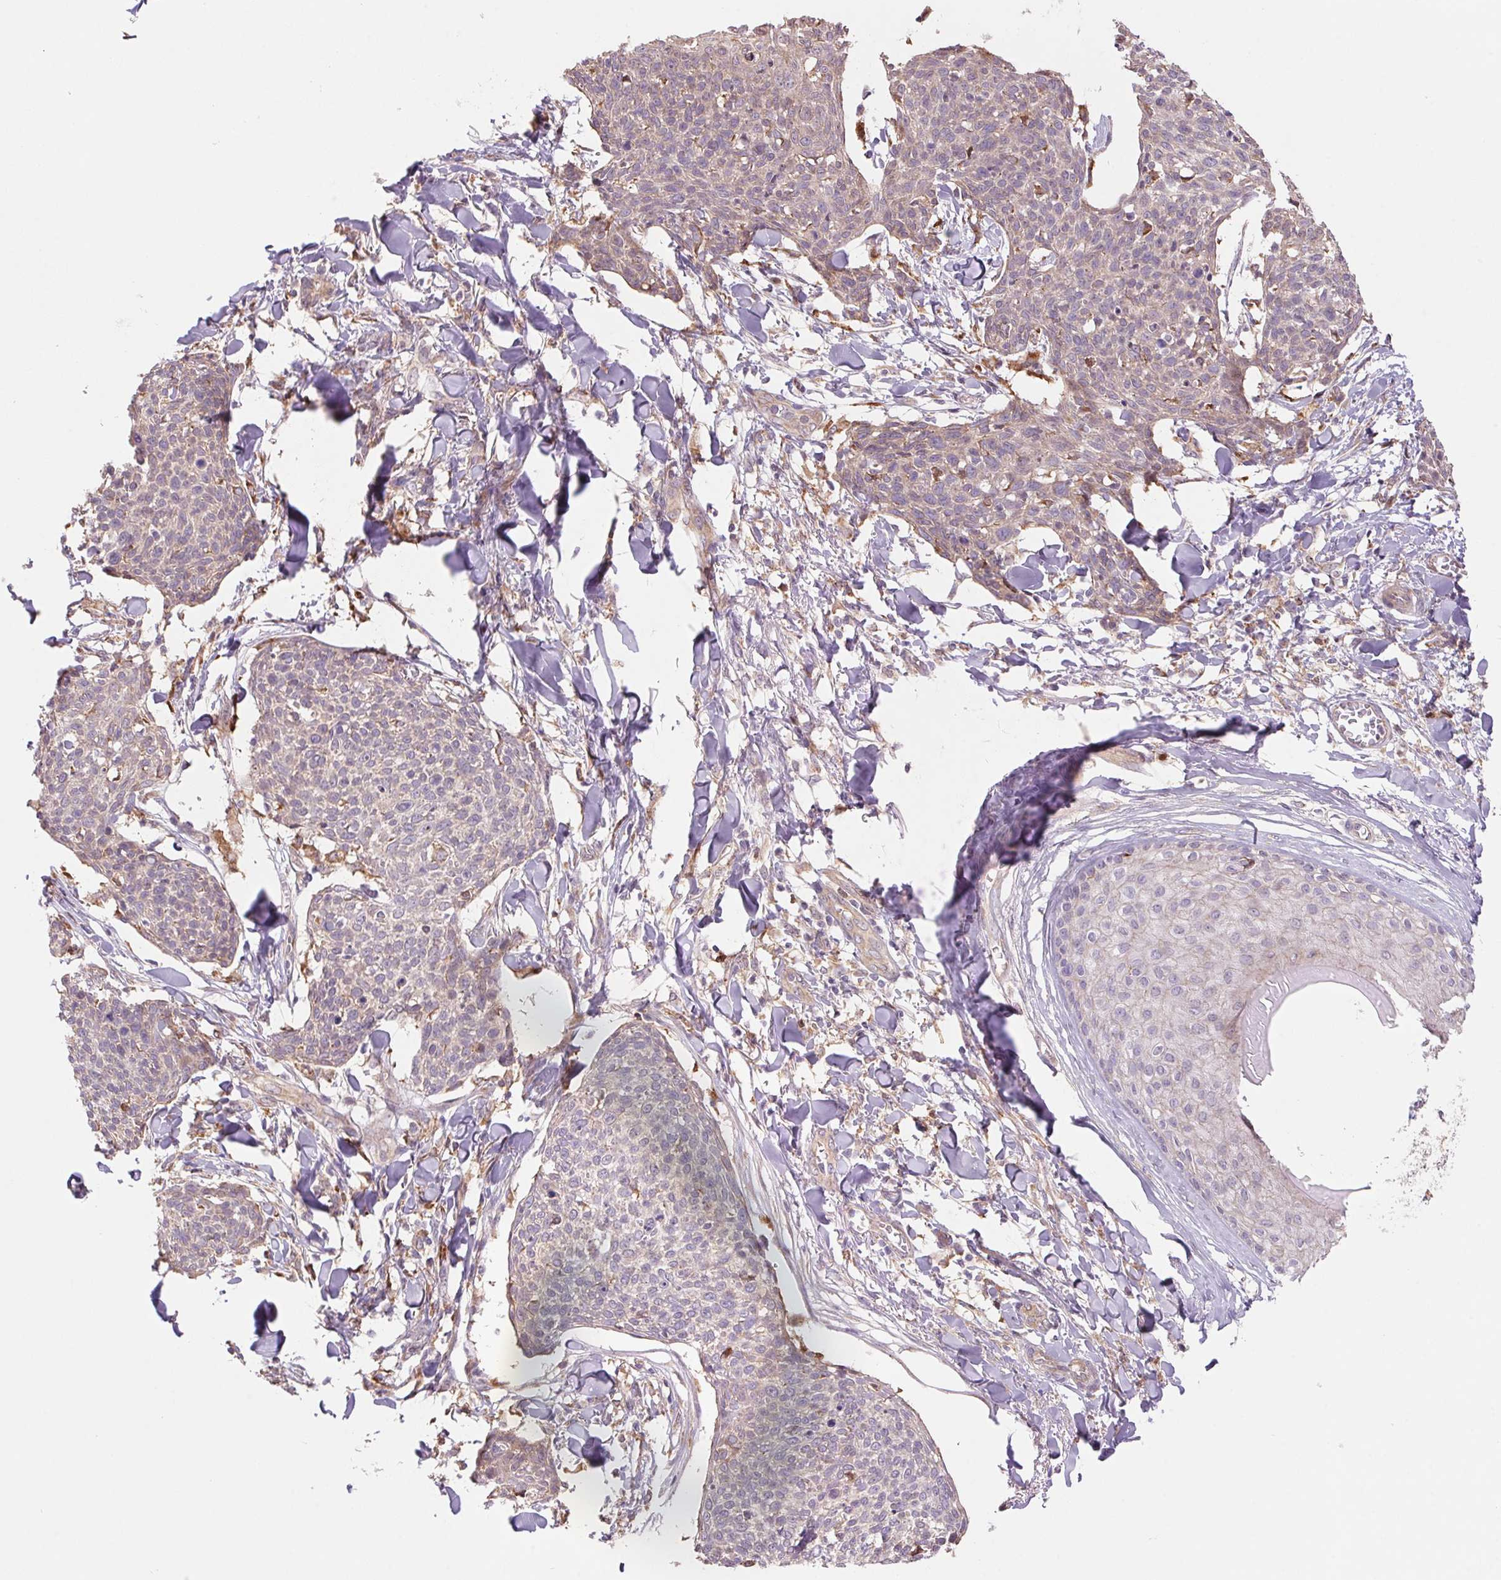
{"staining": {"intensity": "weak", "quantity": "<25%", "location": "cytoplasmic/membranous"}, "tissue": "skin cancer", "cell_type": "Tumor cells", "image_type": "cancer", "snomed": [{"axis": "morphology", "description": "Squamous cell carcinoma, NOS"}, {"axis": "topography", "description": "Skin"}, {"axis": "topography", "description": "Vulva"}], "caption": "This is an IHC image of skin cancer (squamous cell carcinoma). There is no expression in tumor cells.", "gene": "KLHL20", "patient": {"sex": "female", "age": 75}}